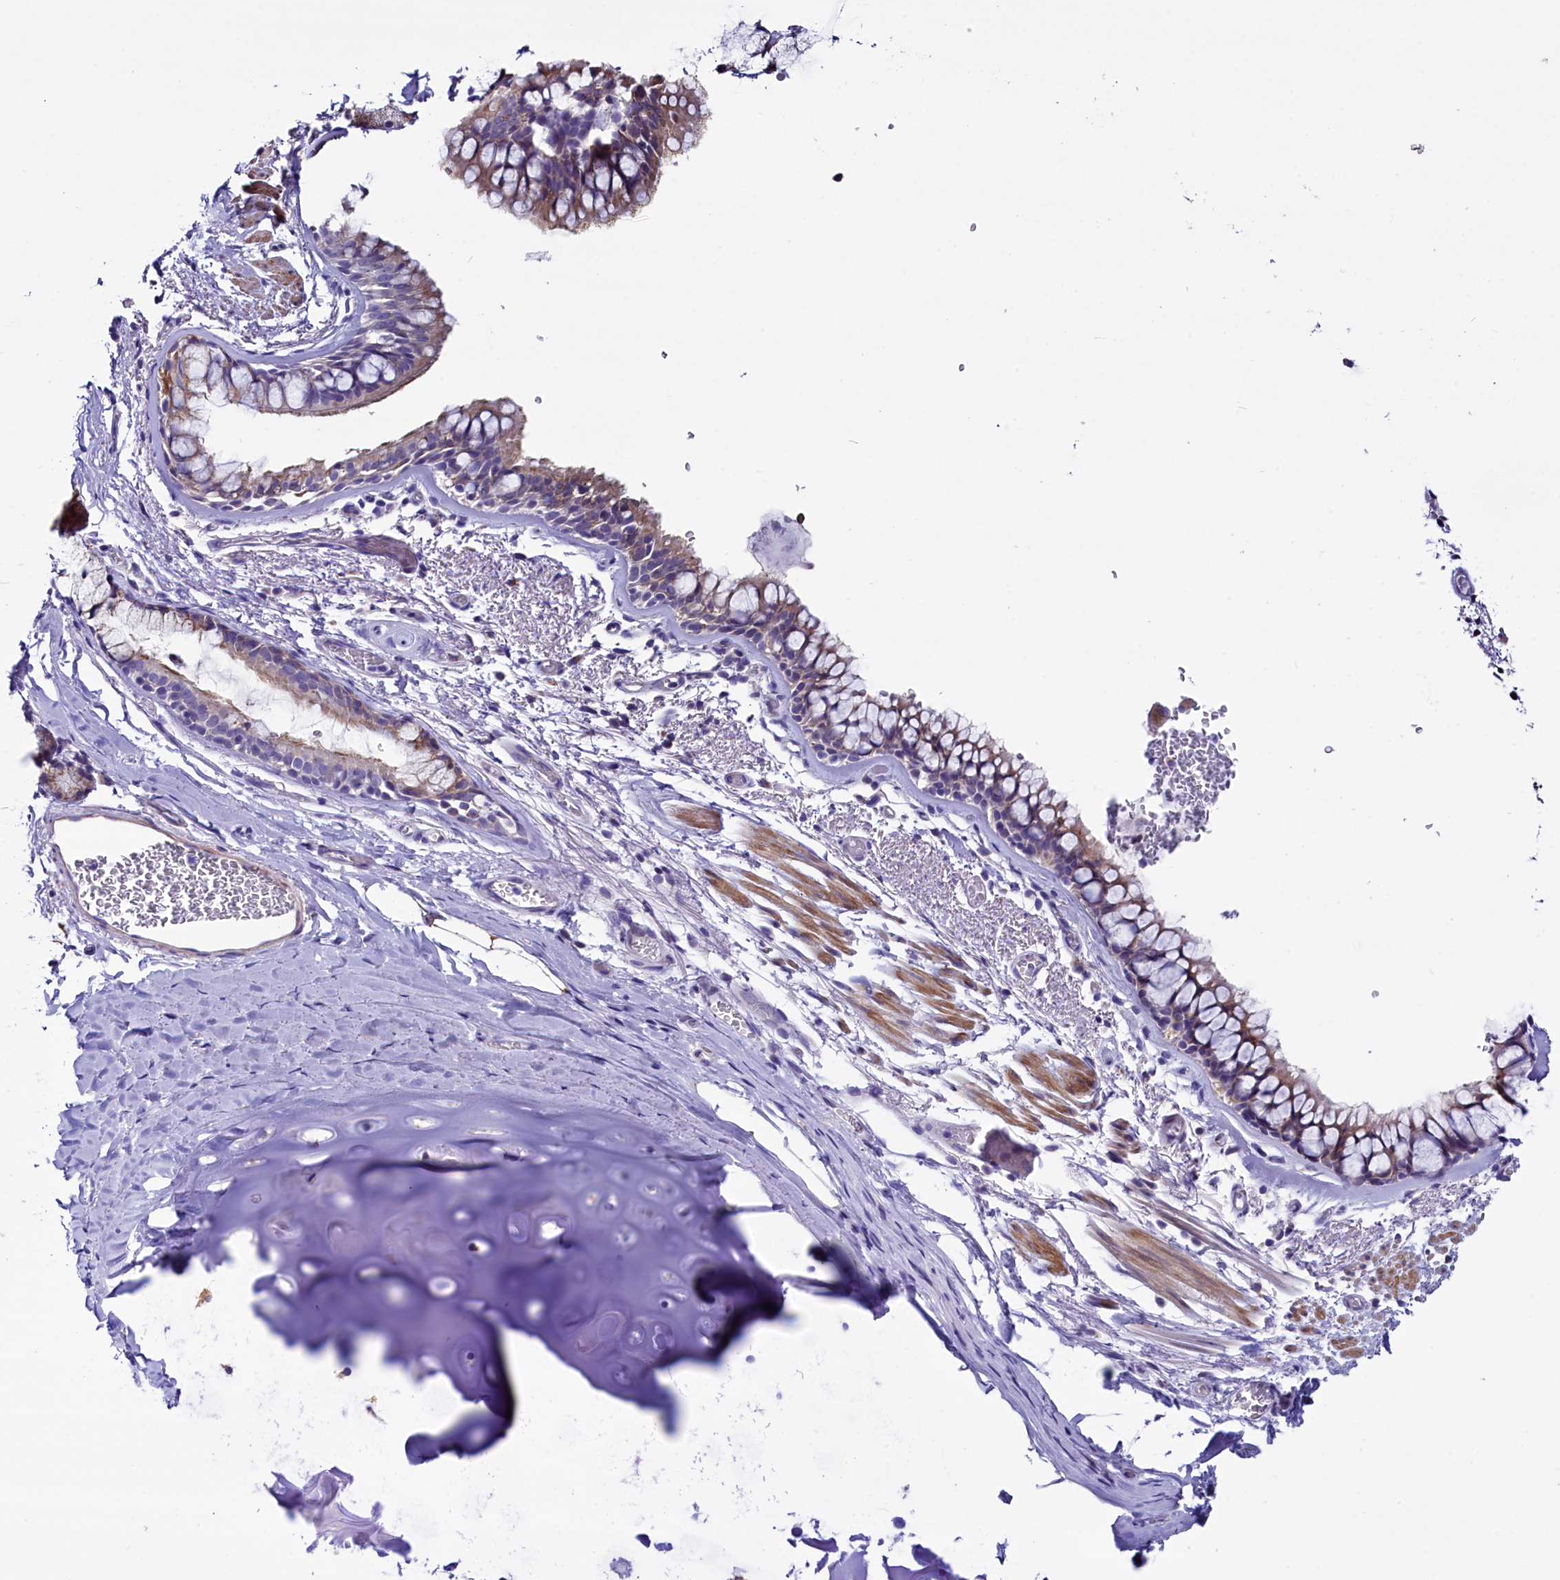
{"staining": {"intensity": "moderate", "quantity": ">75%", "location": "cytoplasmic/membranous"}, "tissue": "bronchus", "cell_type": "Respiratory epithelial cells", "image_type": "normal", "snomed": [{"axis": "morphology", "description": "Normal tissue, NOS"}, {"axis": "topography", "description": "Bronchus"}], "caption": "Approximately >75% of respiratory epithelial cells in unremarkable human bronchus demonstrate moderate cytoplasmic/membranous protein staining as visualized by brown immunohistochemical staining.", "gene": "SCD5", "patient": {"sex": "male", "age": 65}}